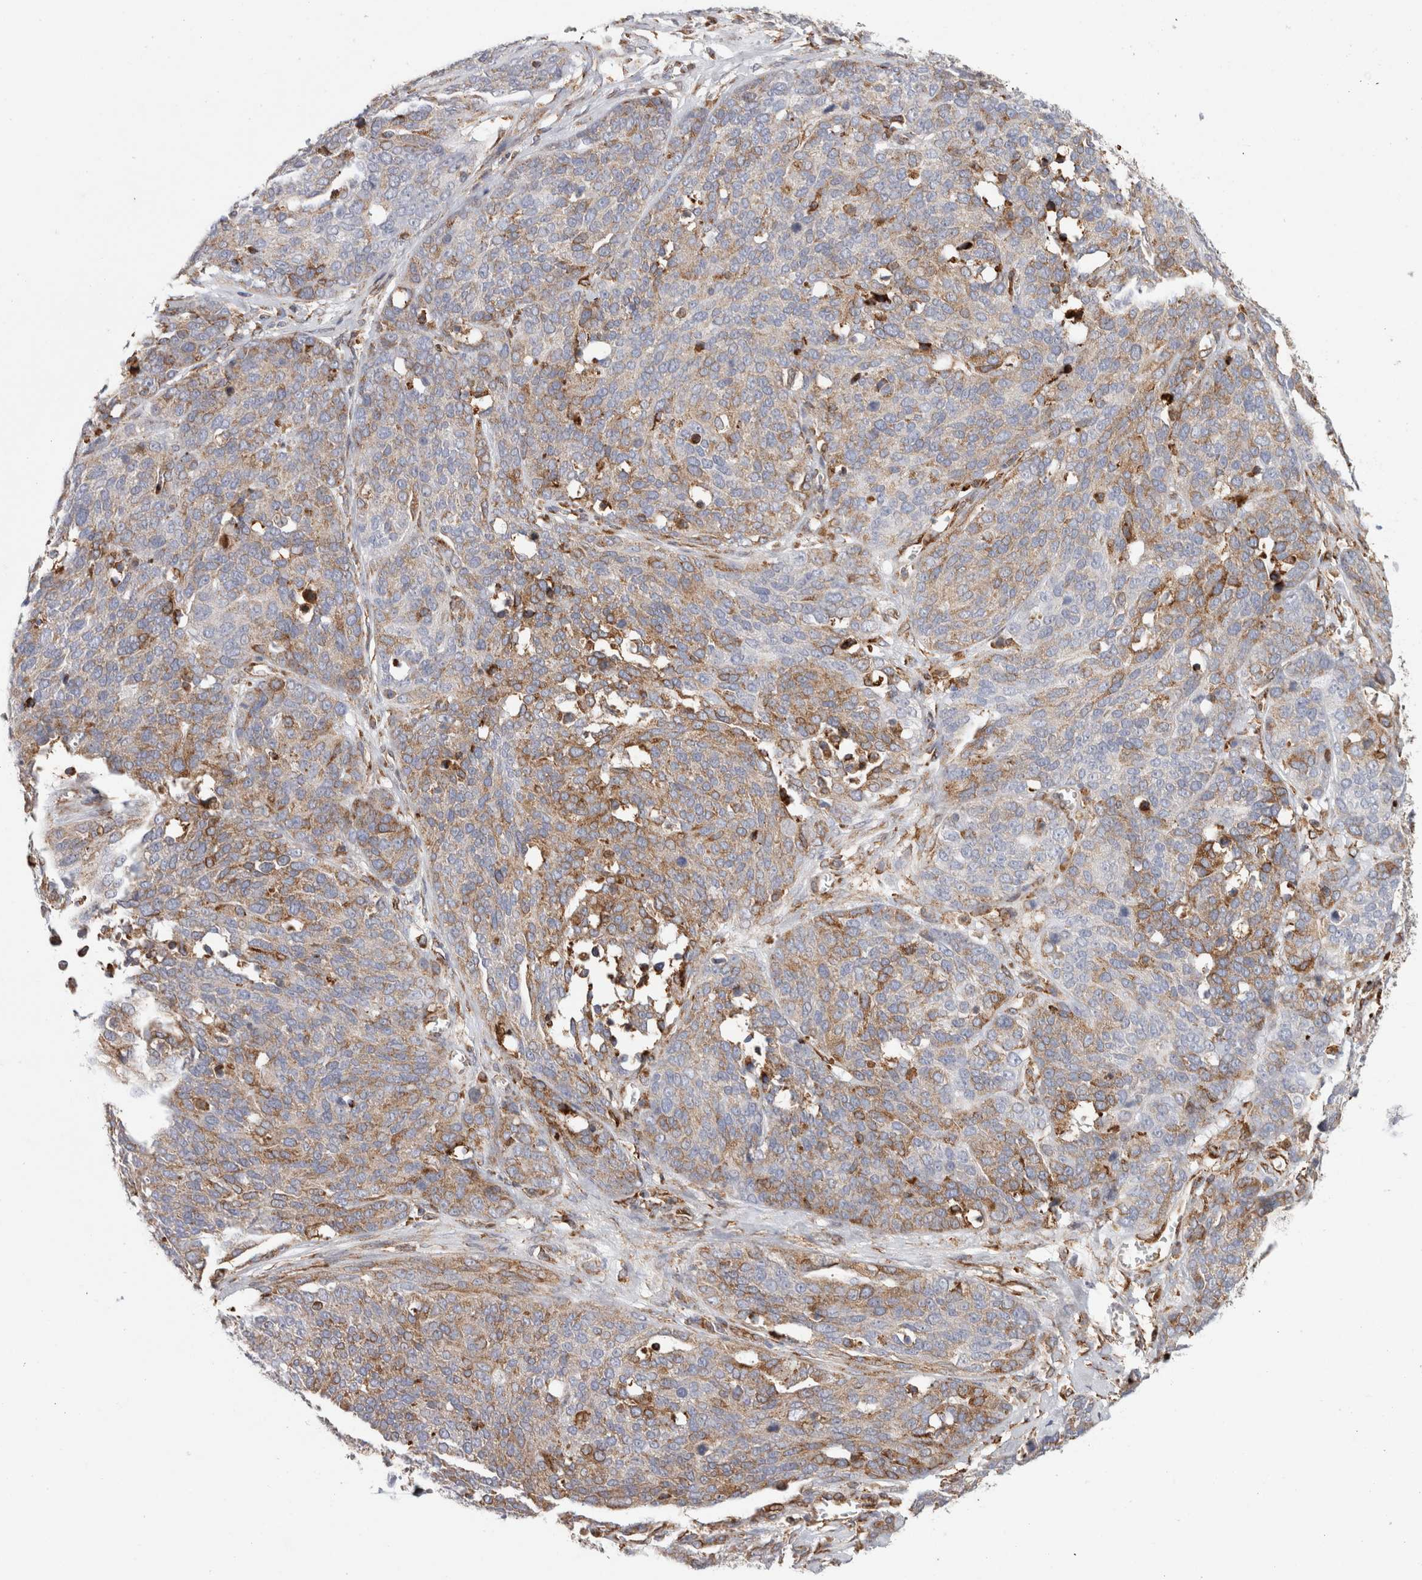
{"staining": {"intensity": "moderate", "quantity": ">75%", "location": "cytoplasmic/membranous"}, "tissue": "ovarian cancer", "cell_type": "Tumor cells", "image_type": "cancer", "snomed": [{"axis": "morphology", "description": "Cystadenocarcinoma, serous, NOS"}, {"axis": "topography", "description": "Ovary"}], "caption": "This micrograph displays ovarian cancer stained with immunohistochemistry to label a protein in brown. The cytoplasmic/membranous of tumor cells show moderate positivity for the protein. Nuclei are counter-stained blue.", "gene": "MCFD2", "patient": {"sex": "female", "age": 44}}